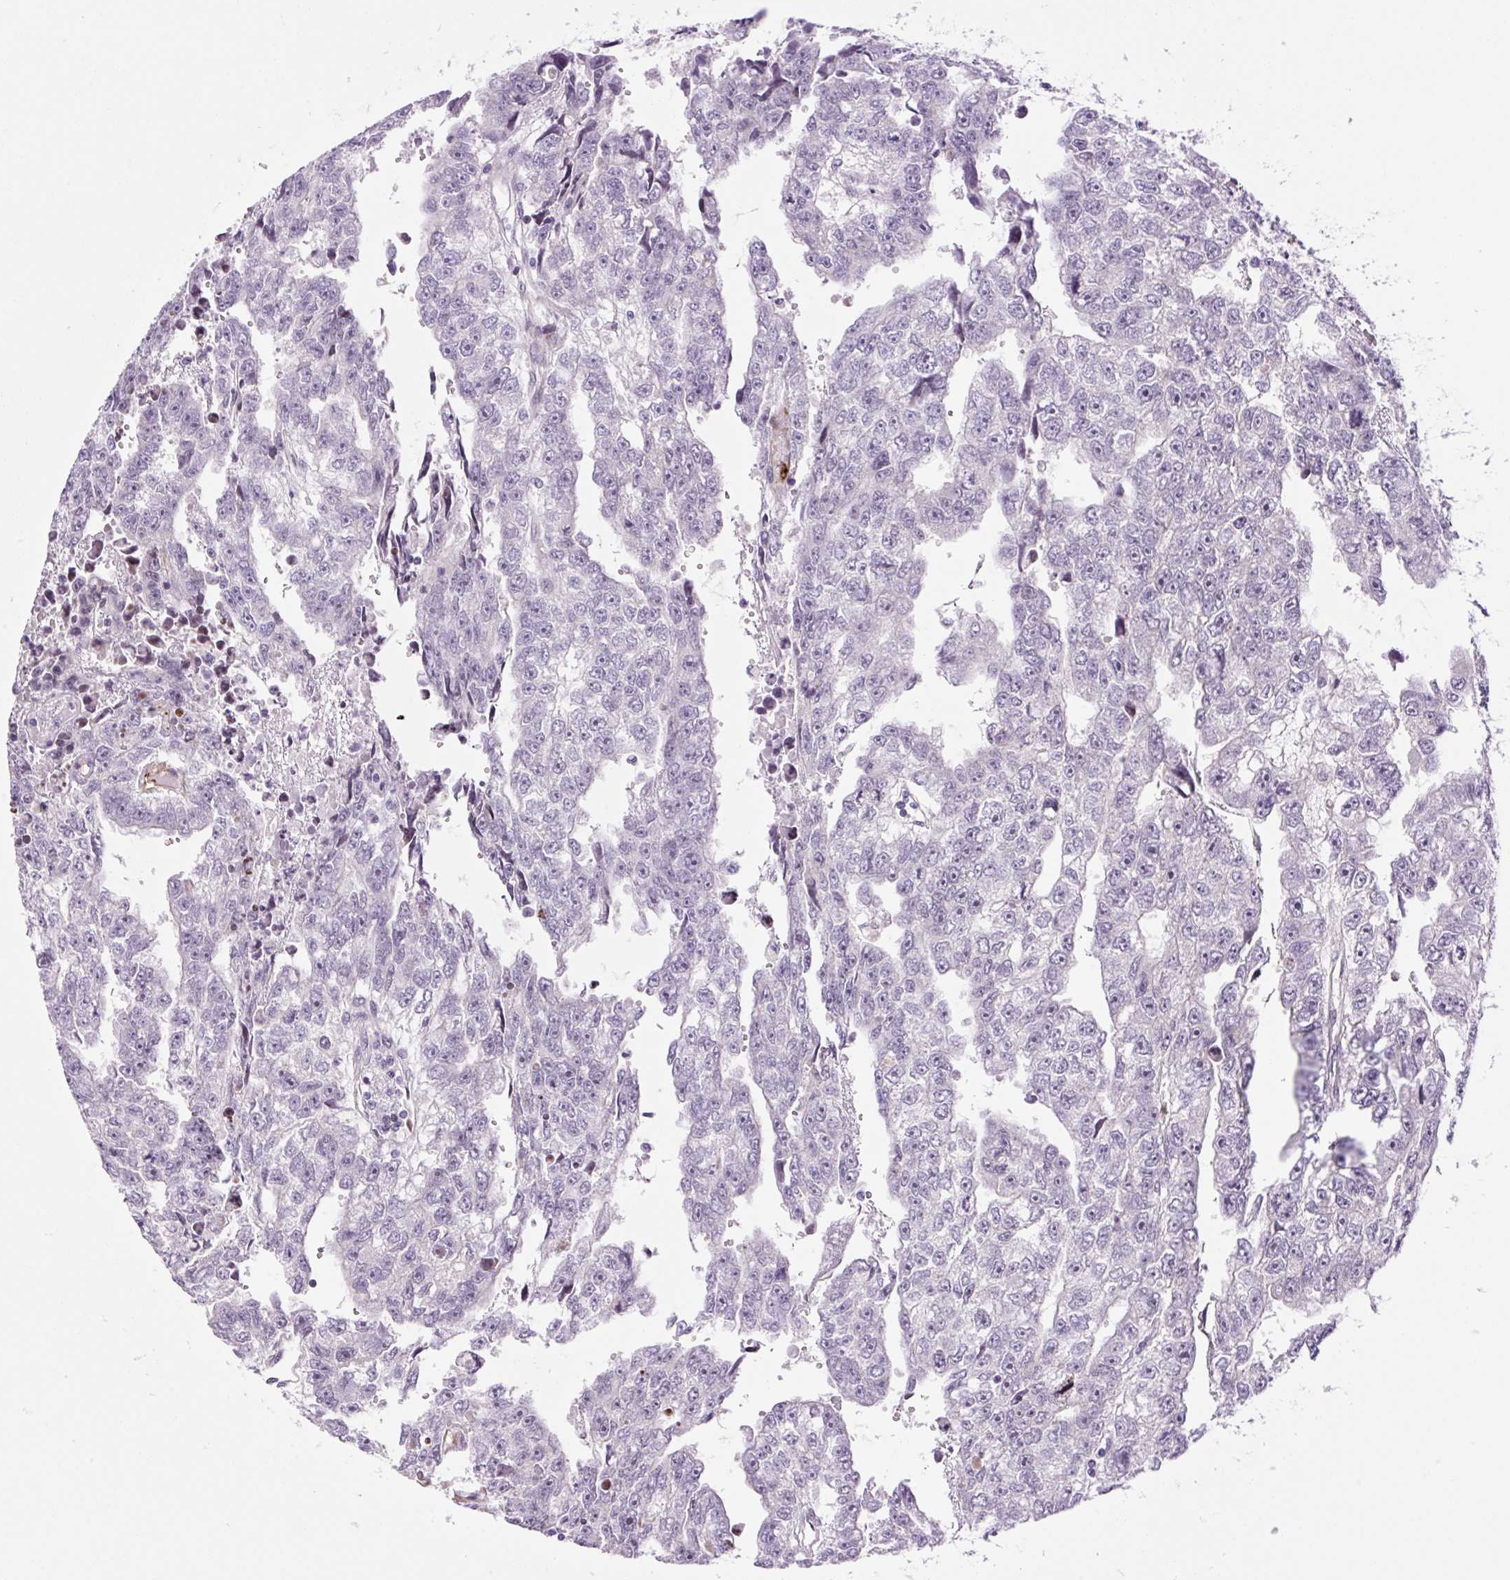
{"staining": {"intensity": "weak", "quantity": "25%-75%", "location": "nuclear"}, "tissue": "testis cancer", "cell_type": "Tumor cells", "image_type": "cancer", "snomed": [{"axis": "morphology", "description": "Carcinoma, Embryonal, NOS"}, {"axis": "topography", "description": "Testis"}], "caption": "This image demonstrates IHC staining of human embryonal carcinoma (testis), with low weak nuclear staining in approximately 25%-75% of tumor cells.", "gene": "ZNF417", "patient": {"sex": "male", "age": 20}}